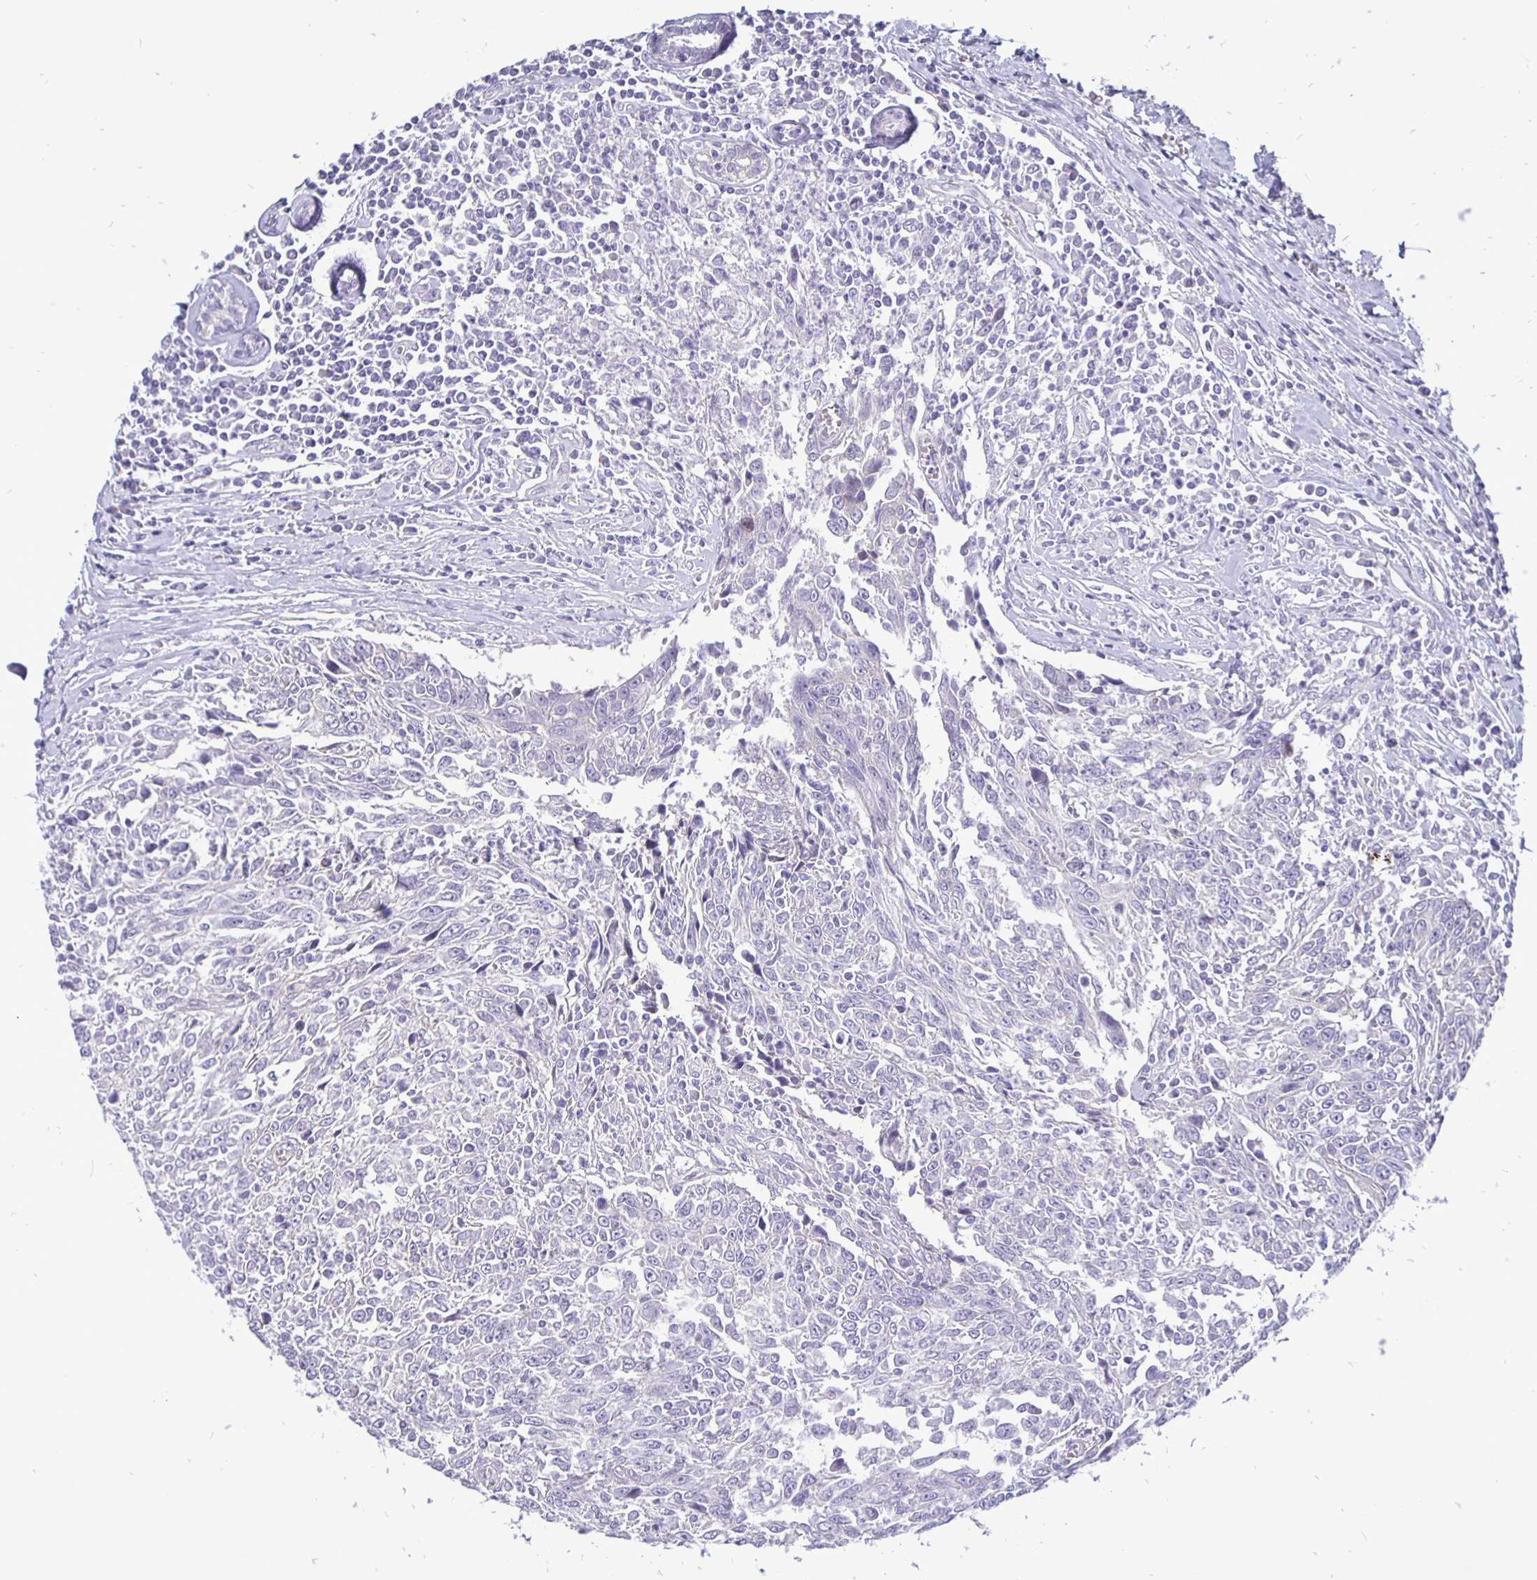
{"staining": {"intensity": "negative", "quantity": "none", "location": "none"}, "tissue": "breast cancer", "cell_type": "Tumor cells", "image_type": "cancer", "snomed": [{"axis": "morphology", "description": "Duct carcinoma"}, {"axis": "topography", "description": "Breast"}], "caption": "Tumor cells show no significant staining in breast invasive ductal carcinoma.", "gene": "ERBB2", "patient": {"sex": "female", "age": 50}}